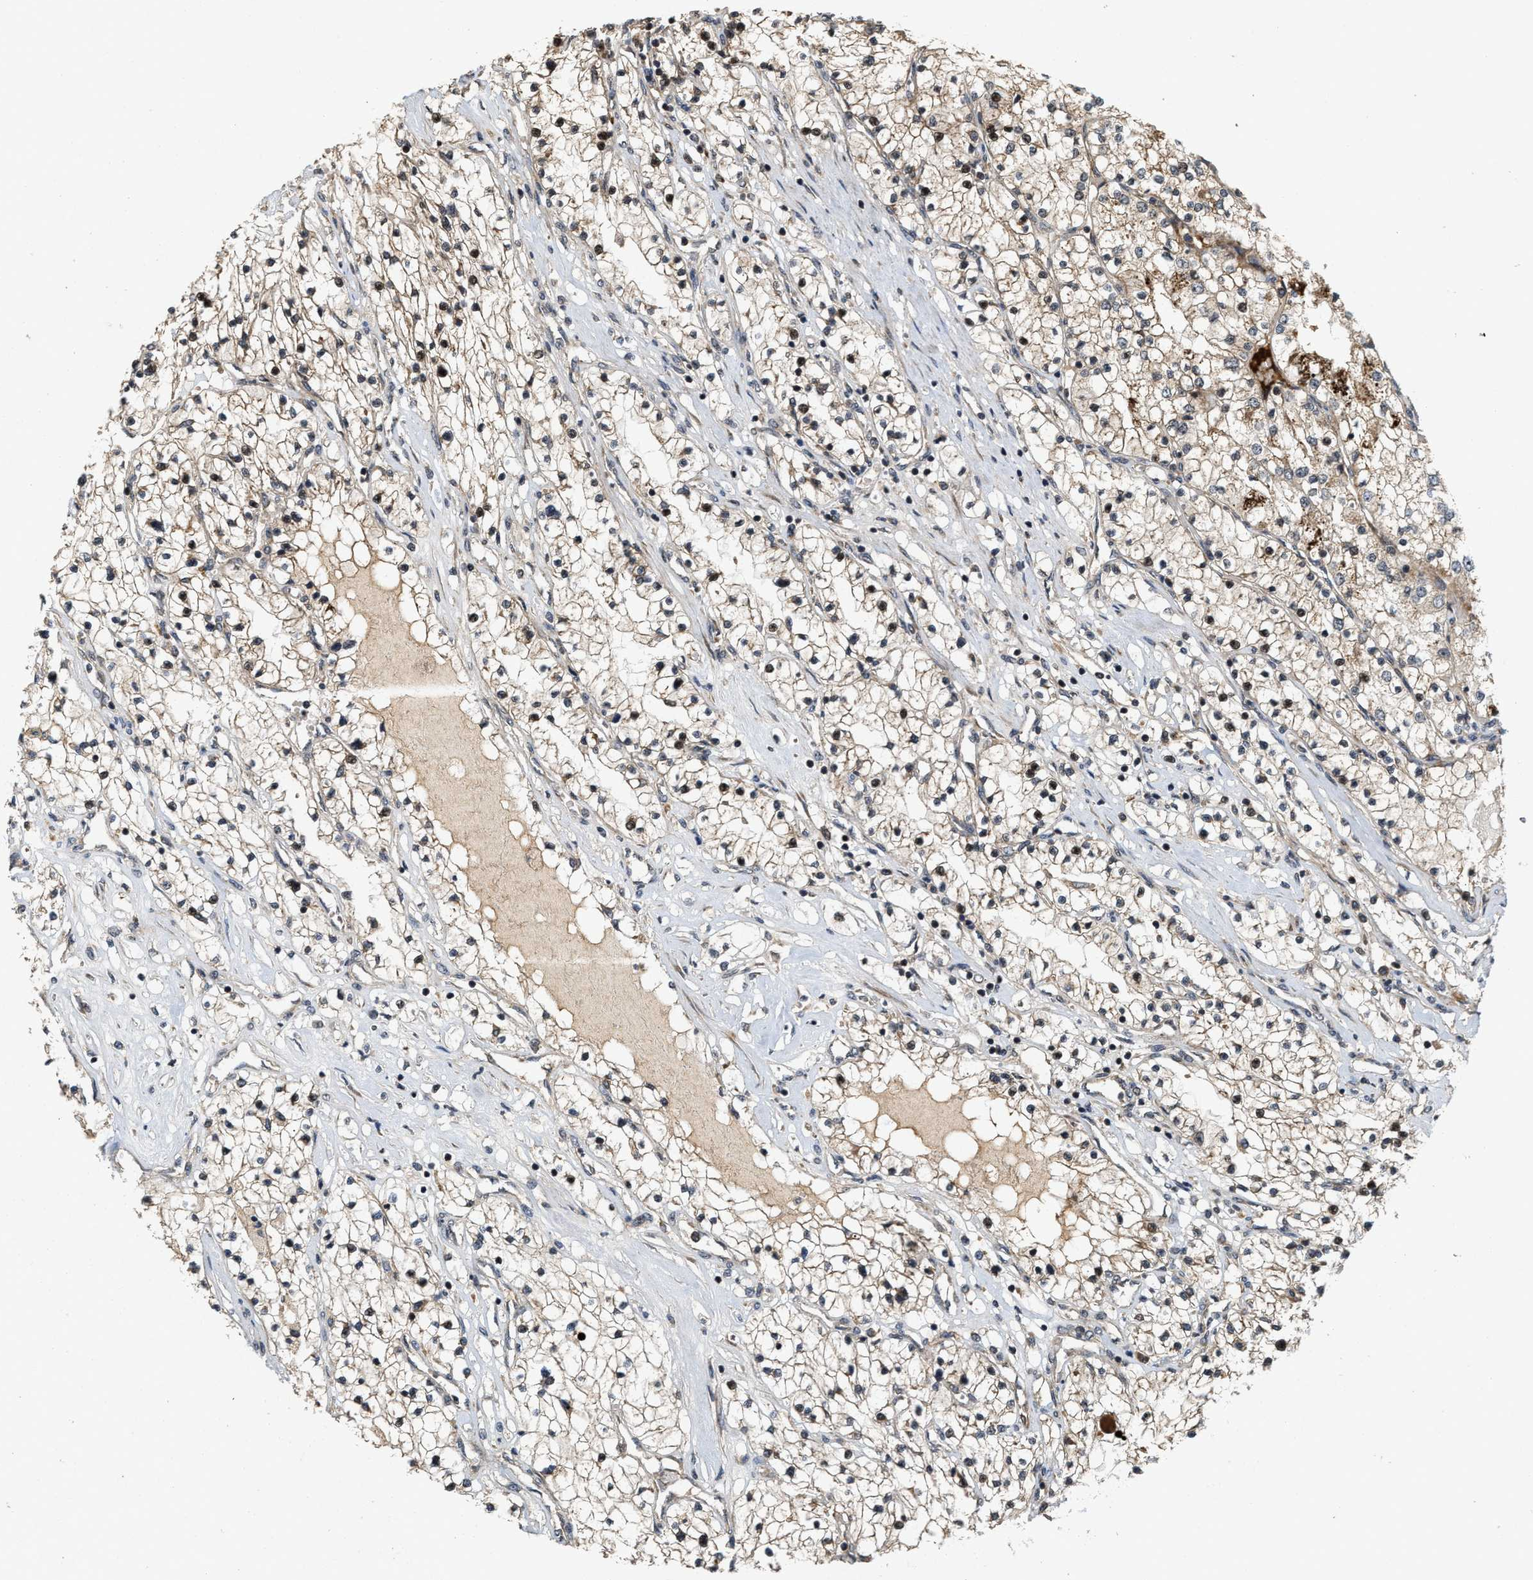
{"staining": {"intensity": "weak", "quantity": "<25%", "location": "nuclear"}, "tissue": "renal cancer", "cell_type": "Tumor cells", "image_type": "cancer", "snomed": [{"axis": "morphology", "description": "Adenocarcinoma, NOS"}, {"axis": "topography", "description": "Kidney"}], "caption": "Image shows no significant protein positivity in tumor cells of renal cancer.", "gene": "ELP2", "patient": {"sex": "male", "age": 68}}